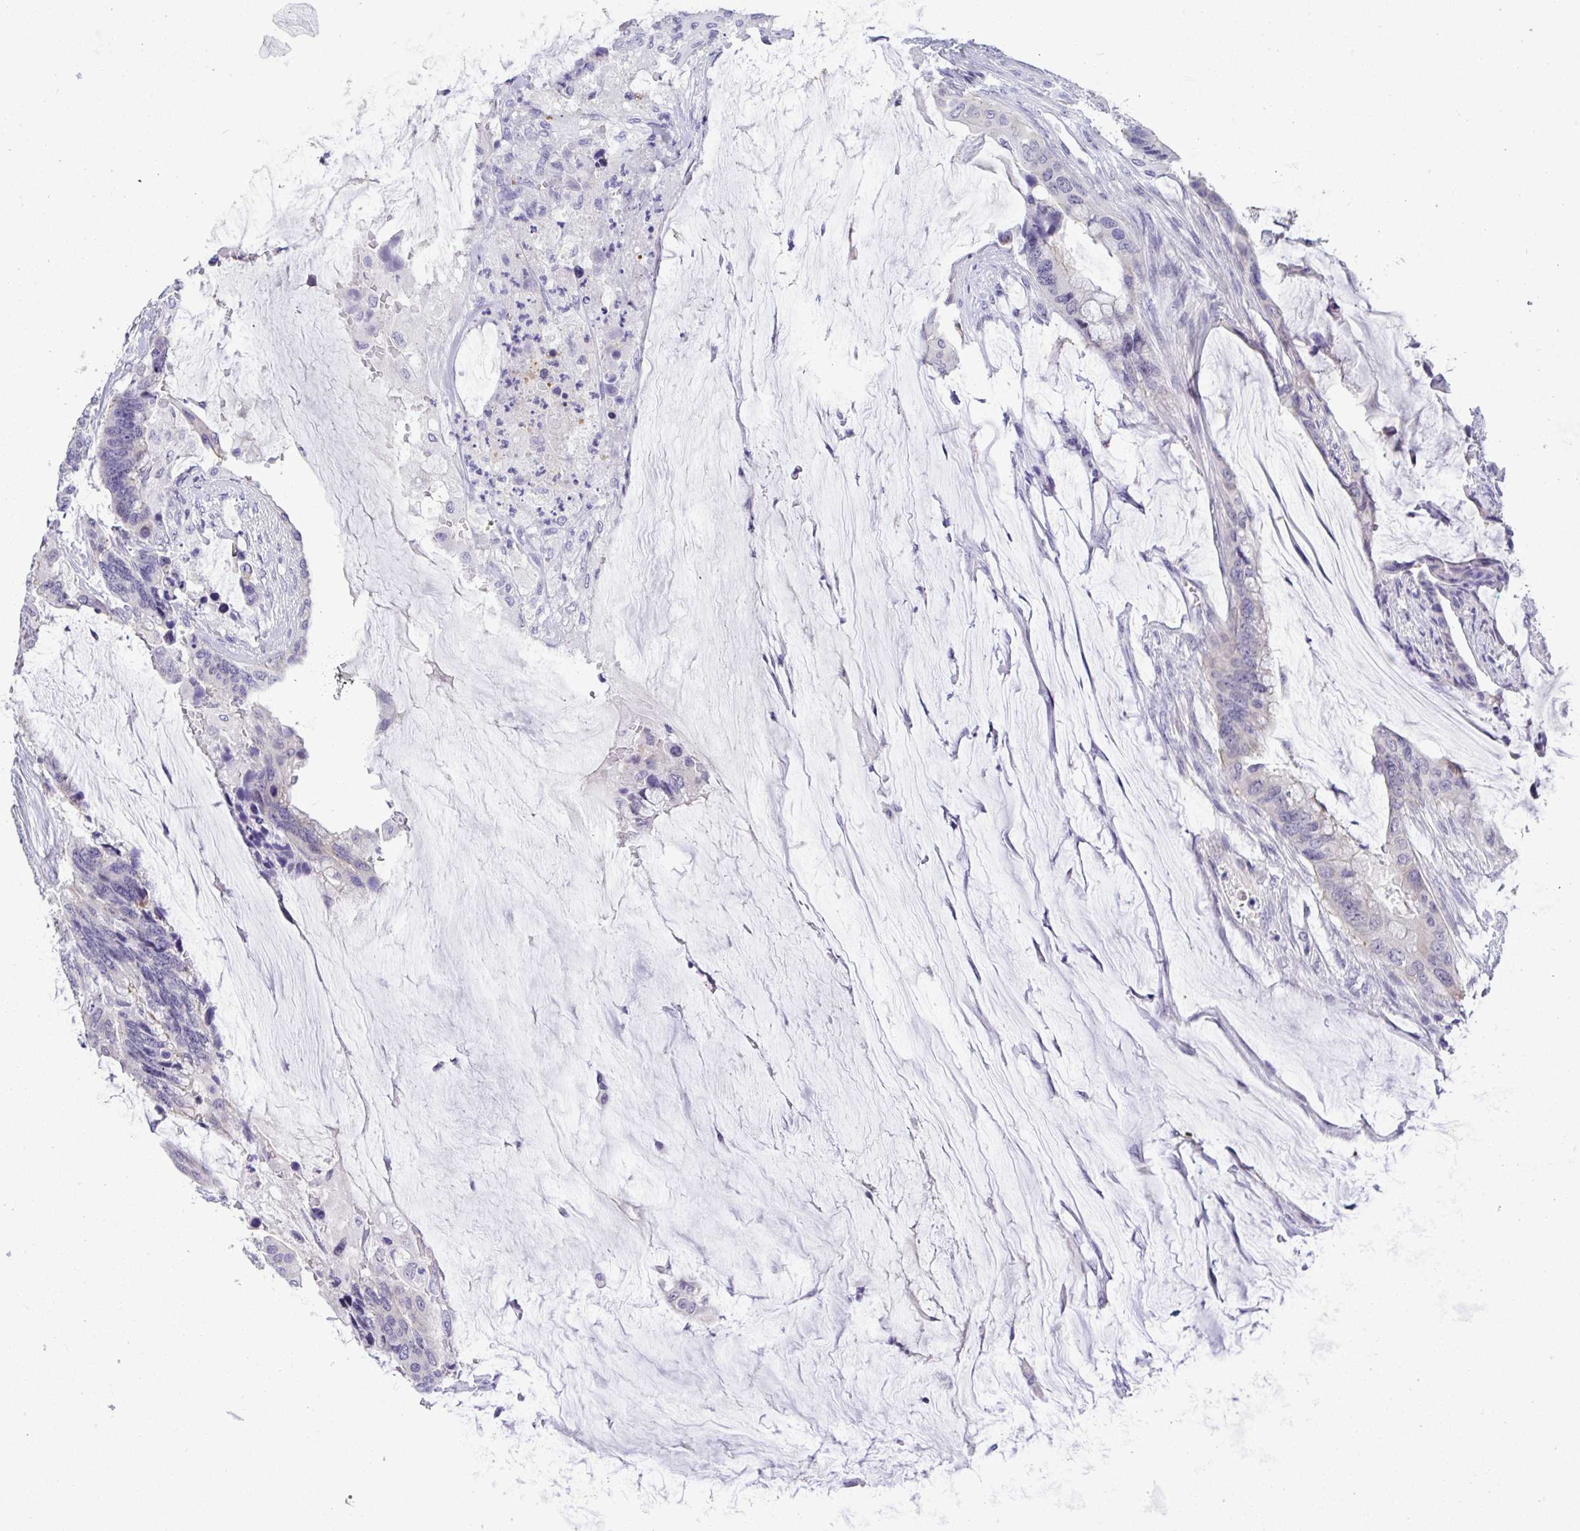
{"staining": {"intensity": "negative", "quantity": "none", "location": "none"}, "tissue": "colorectal cancer", "cell_type": "Tumor cells", "image_type": "cancer", "snomed": [{"axis": "morphology", "description": "Adenocarcinoma, NOS"}, {"axis": "topography", "description": "Rectum"}], "caption": "An image of human adenocarcinoma (colorectal) is negative for staining in tumor cells. The staining is performed using DAB brown chromogen with nuclei counter-stained in using hematoxylin.", "gene": "YBX2", "patient": {"sex": "female", "age": 59}}